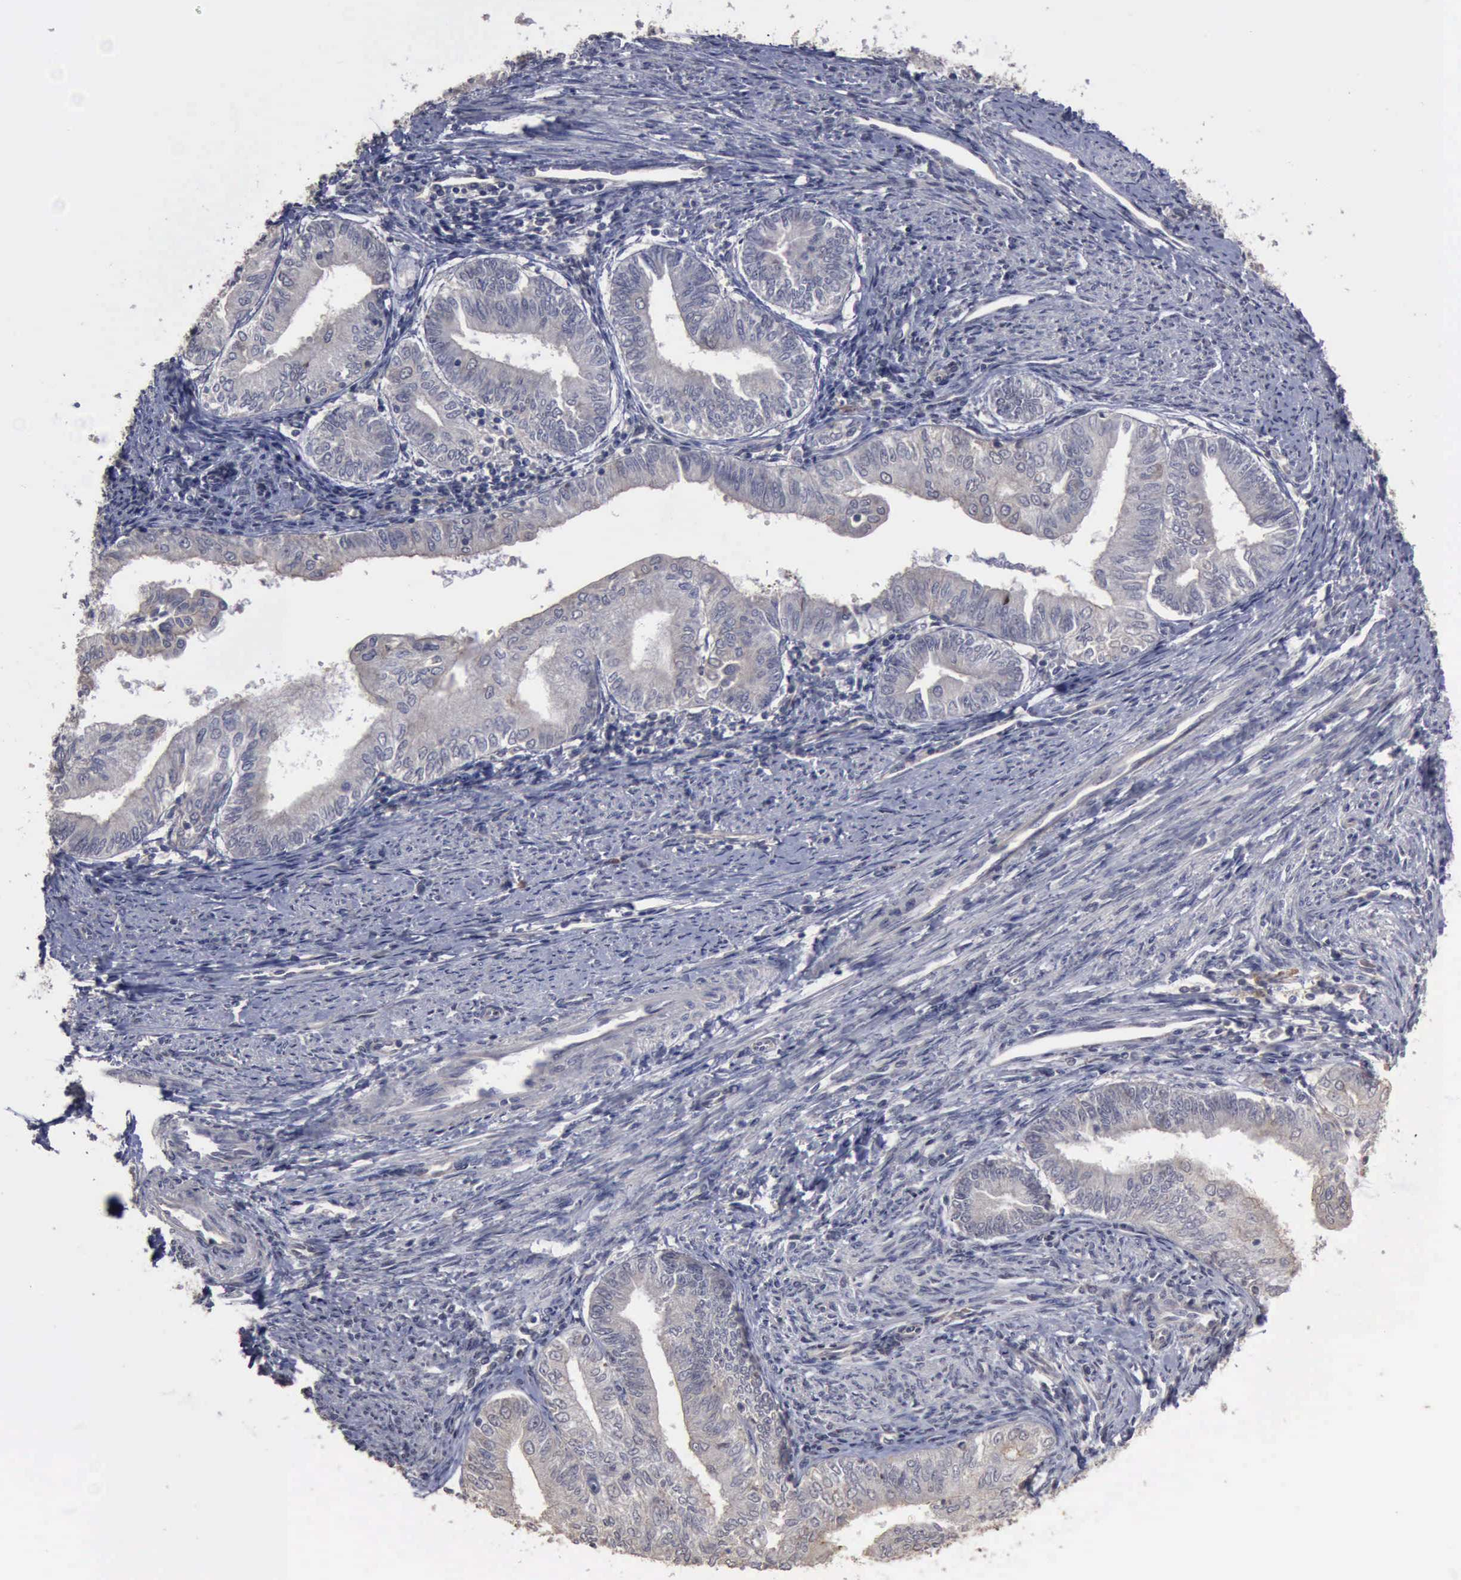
{"staining": {"intensity": "weak", "quantity": "<25%", "location": "cytoplasmic/membranous"}, "tissue": "endometrial cancer", "cell_type": "Tumor cells", "image_type": "cancer", "snomed": [{"axis": "morphology", "description": "Adenocarcinoma, NOS"}, {"axis": "topography", "description": "Endometrium"}], "caption": "This is an IHC image of human adenocarcinoma (endometrial). There is no positivity in tumor cells.", "gene": "CRKL", "patient": {"sex": "female", "age": 66}}